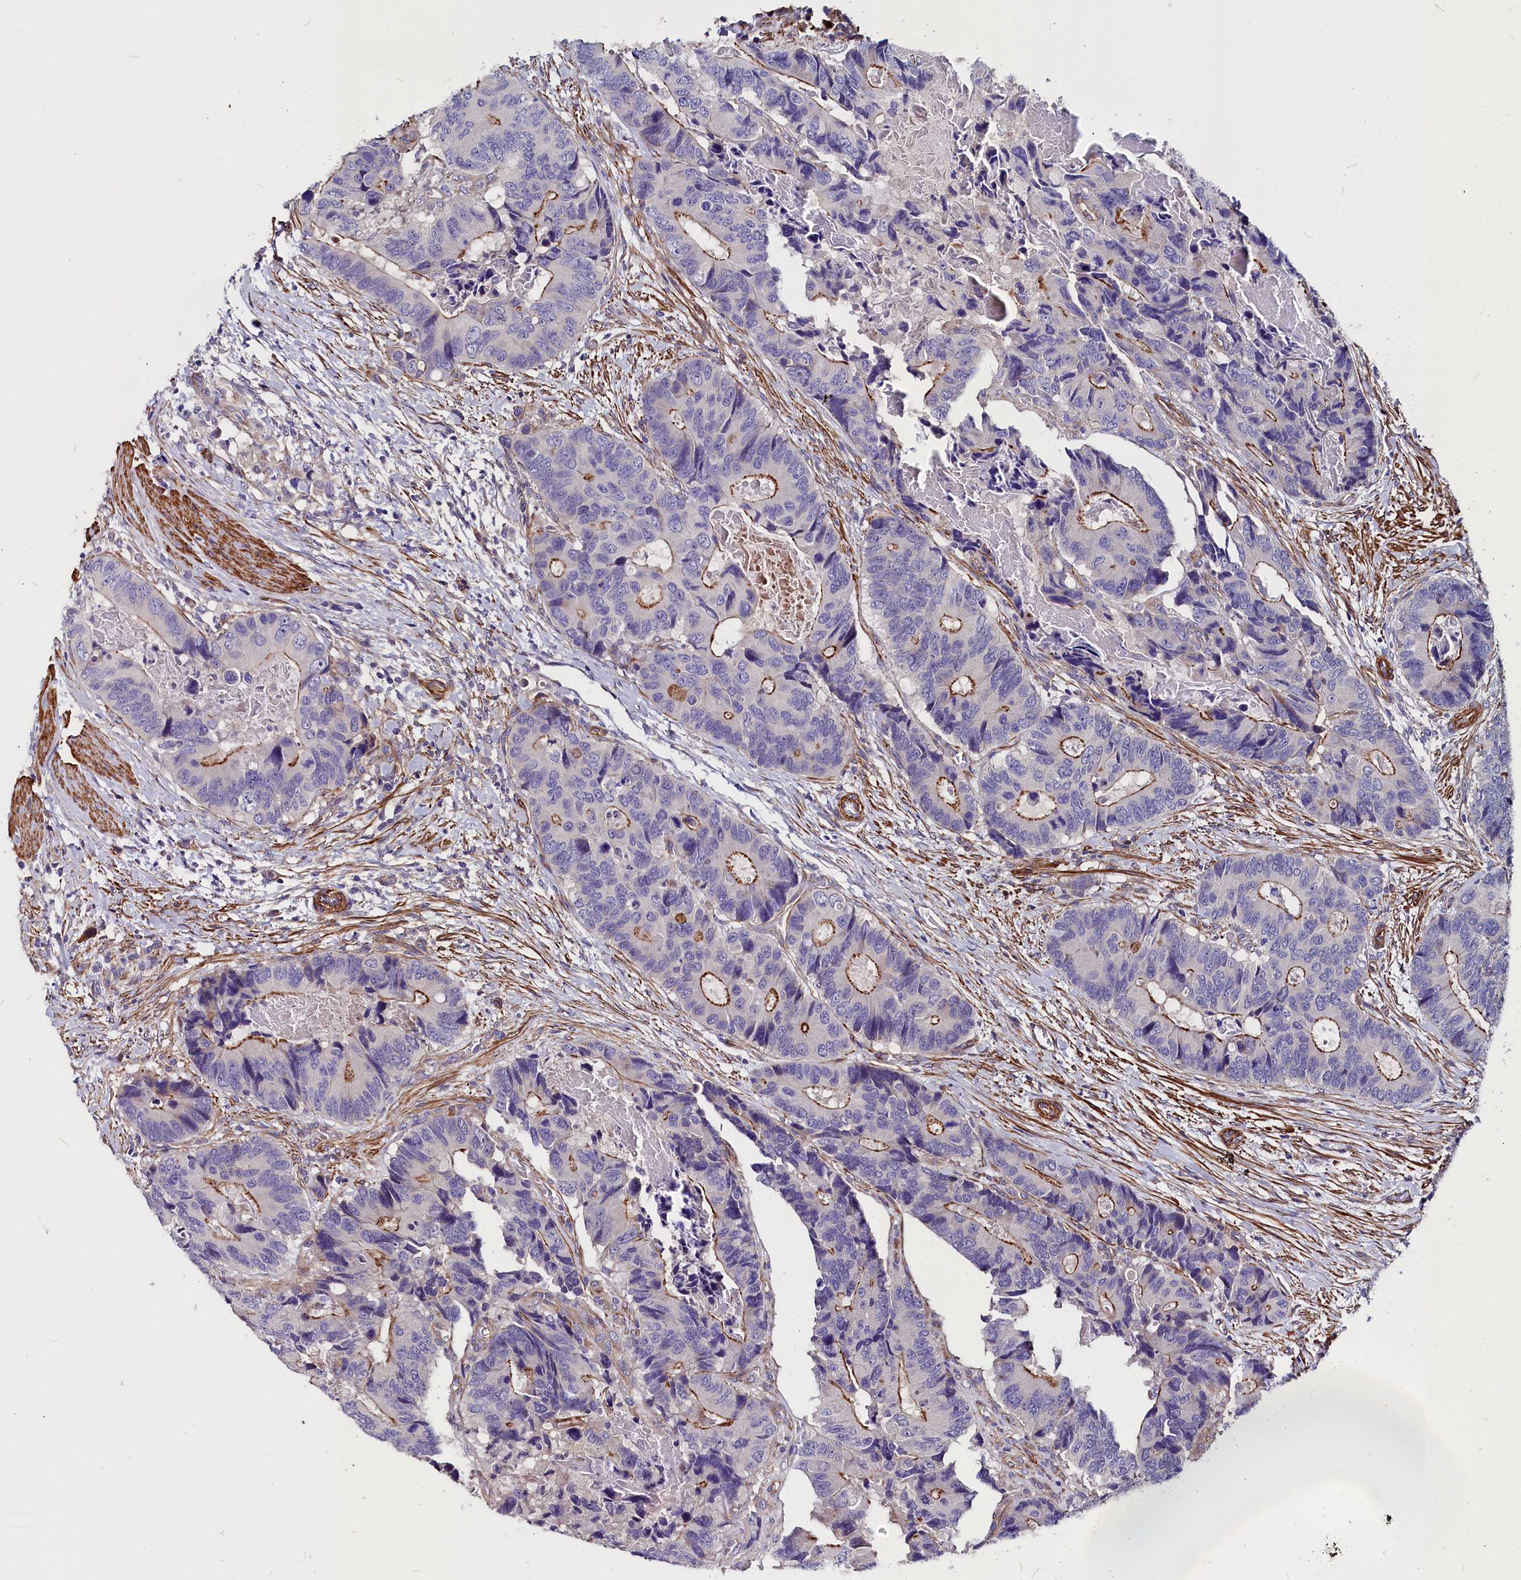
{"staining": {"intensity": "strong", "quantity": "25%-75%", "location": "cytoplasmic/membranous"}, "tissue": "colorectal cancer", "cell_type": "Tumor cells", "image_type": "cancer", "snomed": [{"axis": "morphology", "description": "Adenocarcinoma, NOS"}, {"axis": "topography", "description": "Colon"}], "caption": "Immunohistochemistry (IHC) staining of colorectal adenocarcinoma, which demonstrates high levels of strong cytoplasmic/membranous positivity in approximately 25%-75% of tumor cells indicating strong cytoplasmic/membranous protein expression. The staining was performed using DAB (3,3'-diaminobenzidine) (brown) for protein detection and nuclei were counterstained in hematoxylin (blue).", "gene": "ZNF749", "patient": {"sex": "male", "age": 84}}